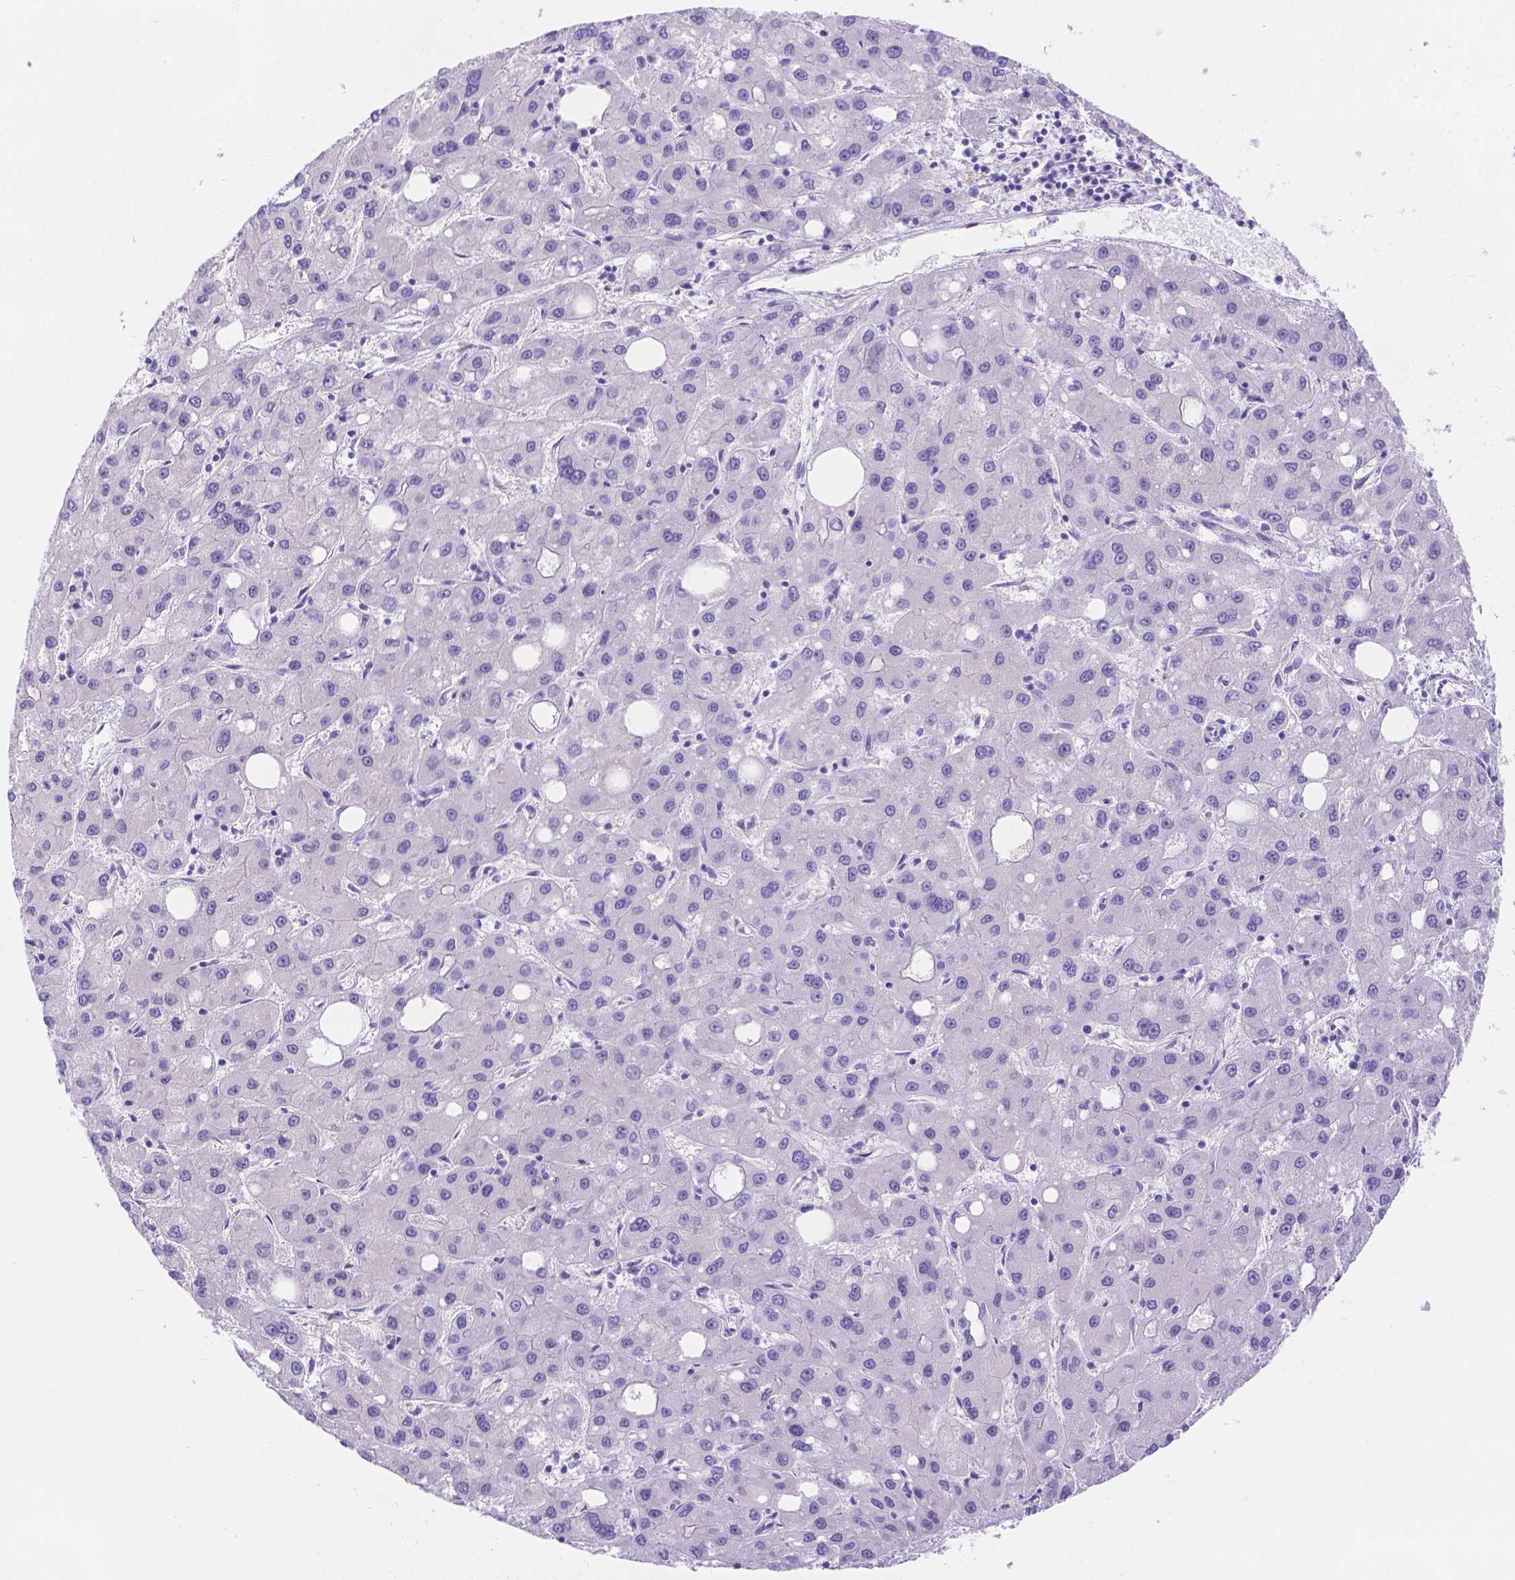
{"staining": {"intensity": "negative", "quantity": "none", "location": "none"}, "tissue": "liver cancer", "cell_type": "Tumor cells", "image_type": "cancer", "snomed": [{"axis": "morphology", "description": "Carcinoma, Hepatocellular, NOS"}, {"axis": "topography", "description": "Liver"}], "caption": "Tumor cells are negative for protein expression in human hepatocellular carcinoma (liver).", "gene": "MLN", "patient": {"sex": "male", "age": 73}}